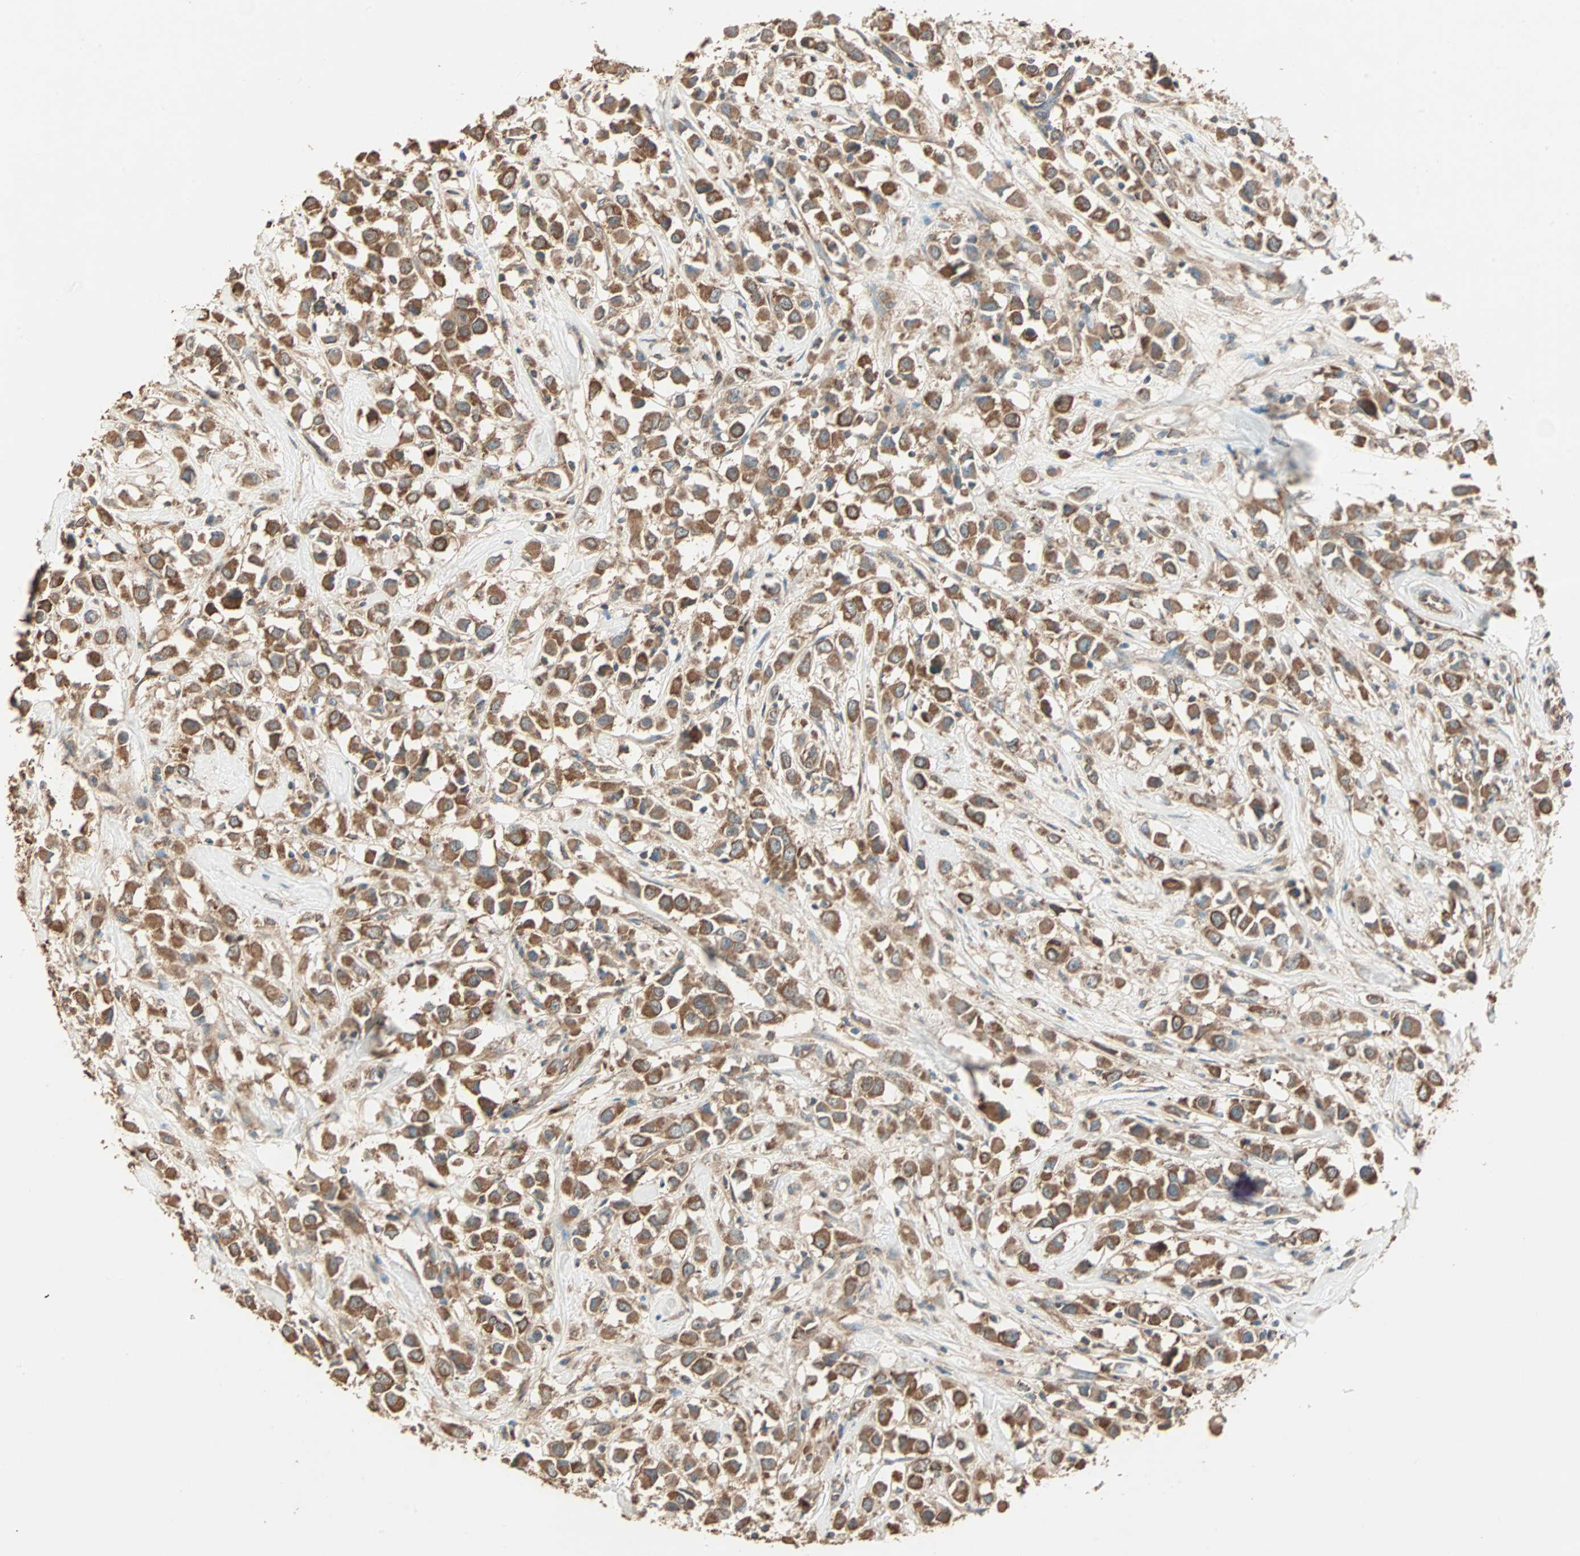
{"staining": {"intensity": "strong", "quantity": ">75%", "location": "cytoplasmic/membranous"}, "tissue": "breast cancer", "cell_type": "Tumor cells", "image_type": "cancer", "snomed": [{"axis": "morphology", "description": "Duct carcinoma"}, {"axis": "topography", "description": "Breast"}], "caption": "A photomicrograph showing strong cytoplasmic/membranous expression in about >75% of tumor cells in intraductal carcinoma (breast), as visualized by brown immunohistochemical staining.", "gene": "EIF4G2", "patient": {"sex": "female", "age": 61}}